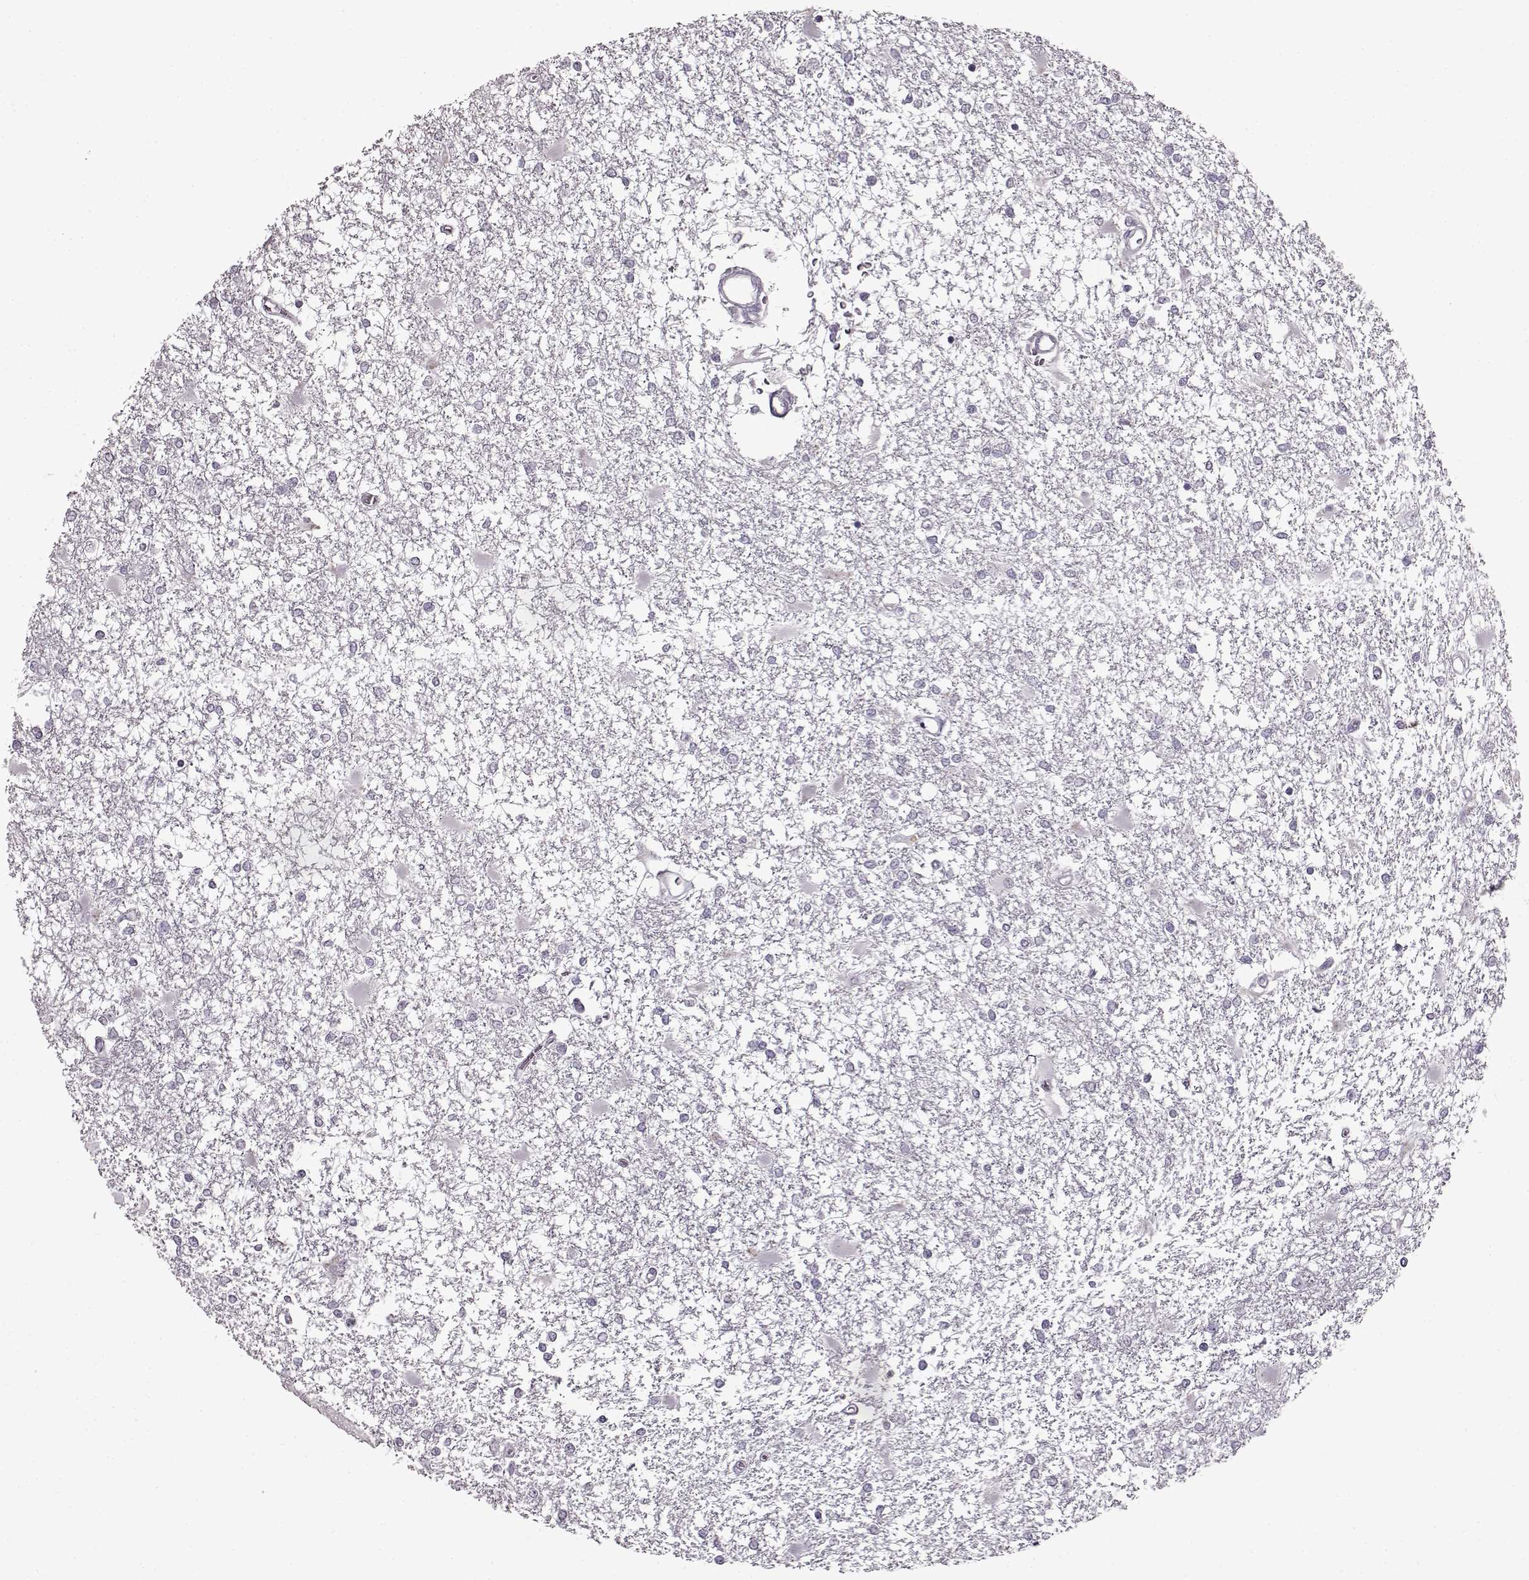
{"staining": {"intensity": "negative", "quantity": "none", "location": "none"}, "tissue": "glioma", "cell_type": "Tumor cells", "image_type": "cancer", "snomed": [{"axis": "morphology", "description": "Glioma, malignant, High grade"}, {"axis": "topography", "description": "Cerebral cortex"}], "caption": "Immunohistochemical staining of human malignant high-grade glioma demonstrates no significant positivity in tumor cells.", "gene": "FSHB", "patient": {"sex": "male", "age": 79}}